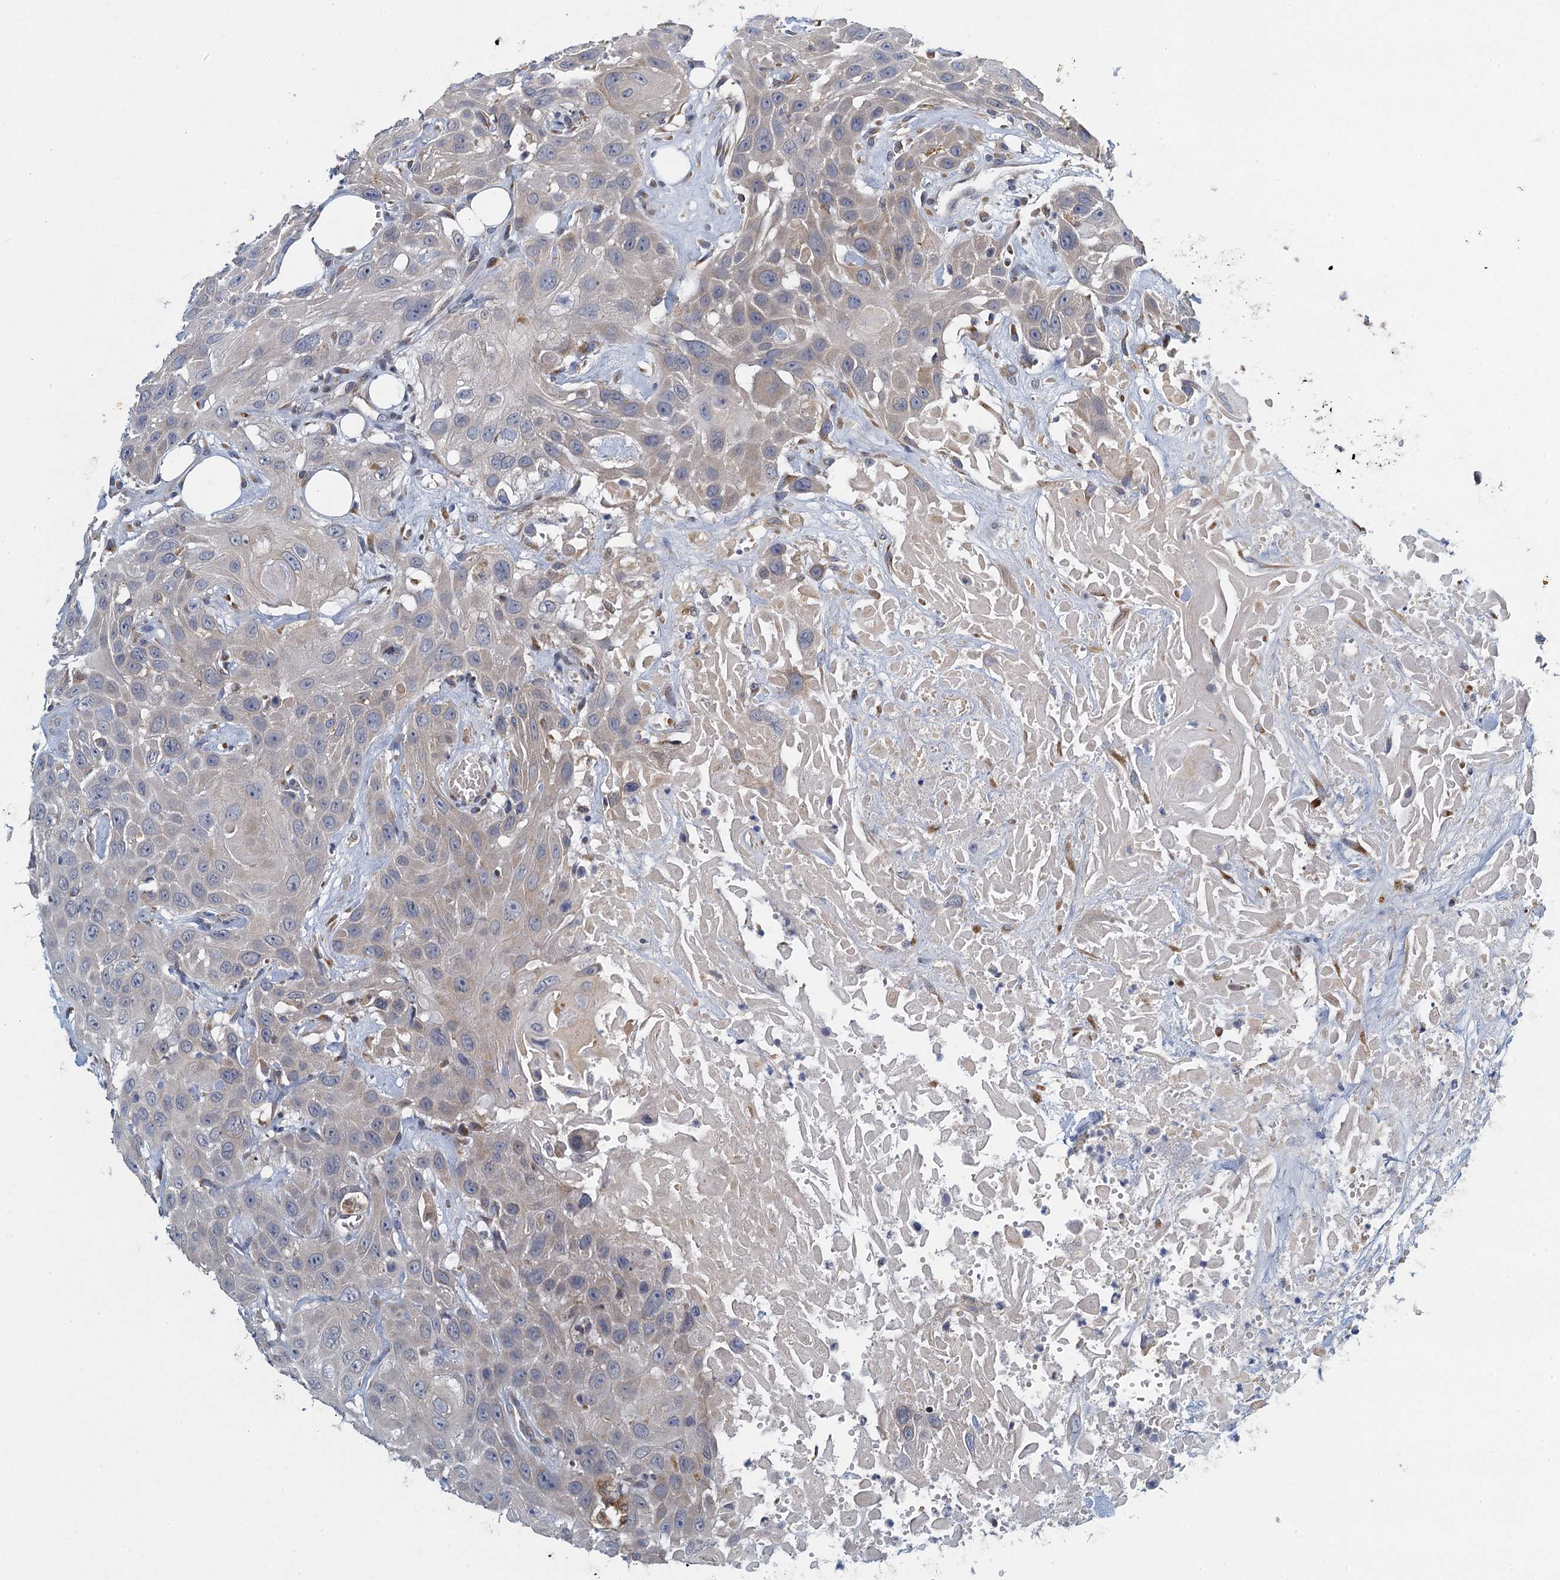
{"staining": {"intensity": "negative", "quantity": "none", "location": "none"}, "tissue": "head and neck cancer", "cell_type": "Tumor cells", "image_type": "cancer", "snomed": [{"axis": "morphology", "description": "Squamous cell carcinoma, NOS"}, {"axis": "topography", "description": "Head-Neck"}], "caption": "Tumor cells show no significant expression in squamous cell carcinoma (head and neck). (DAB (3,3'-diaminobenzidine) immunohistochemistry (IHC) visualized using brightfield microscopy, high magnification).", "gene": "ALG2", "patient": {"sex": "male", "age": 81}}